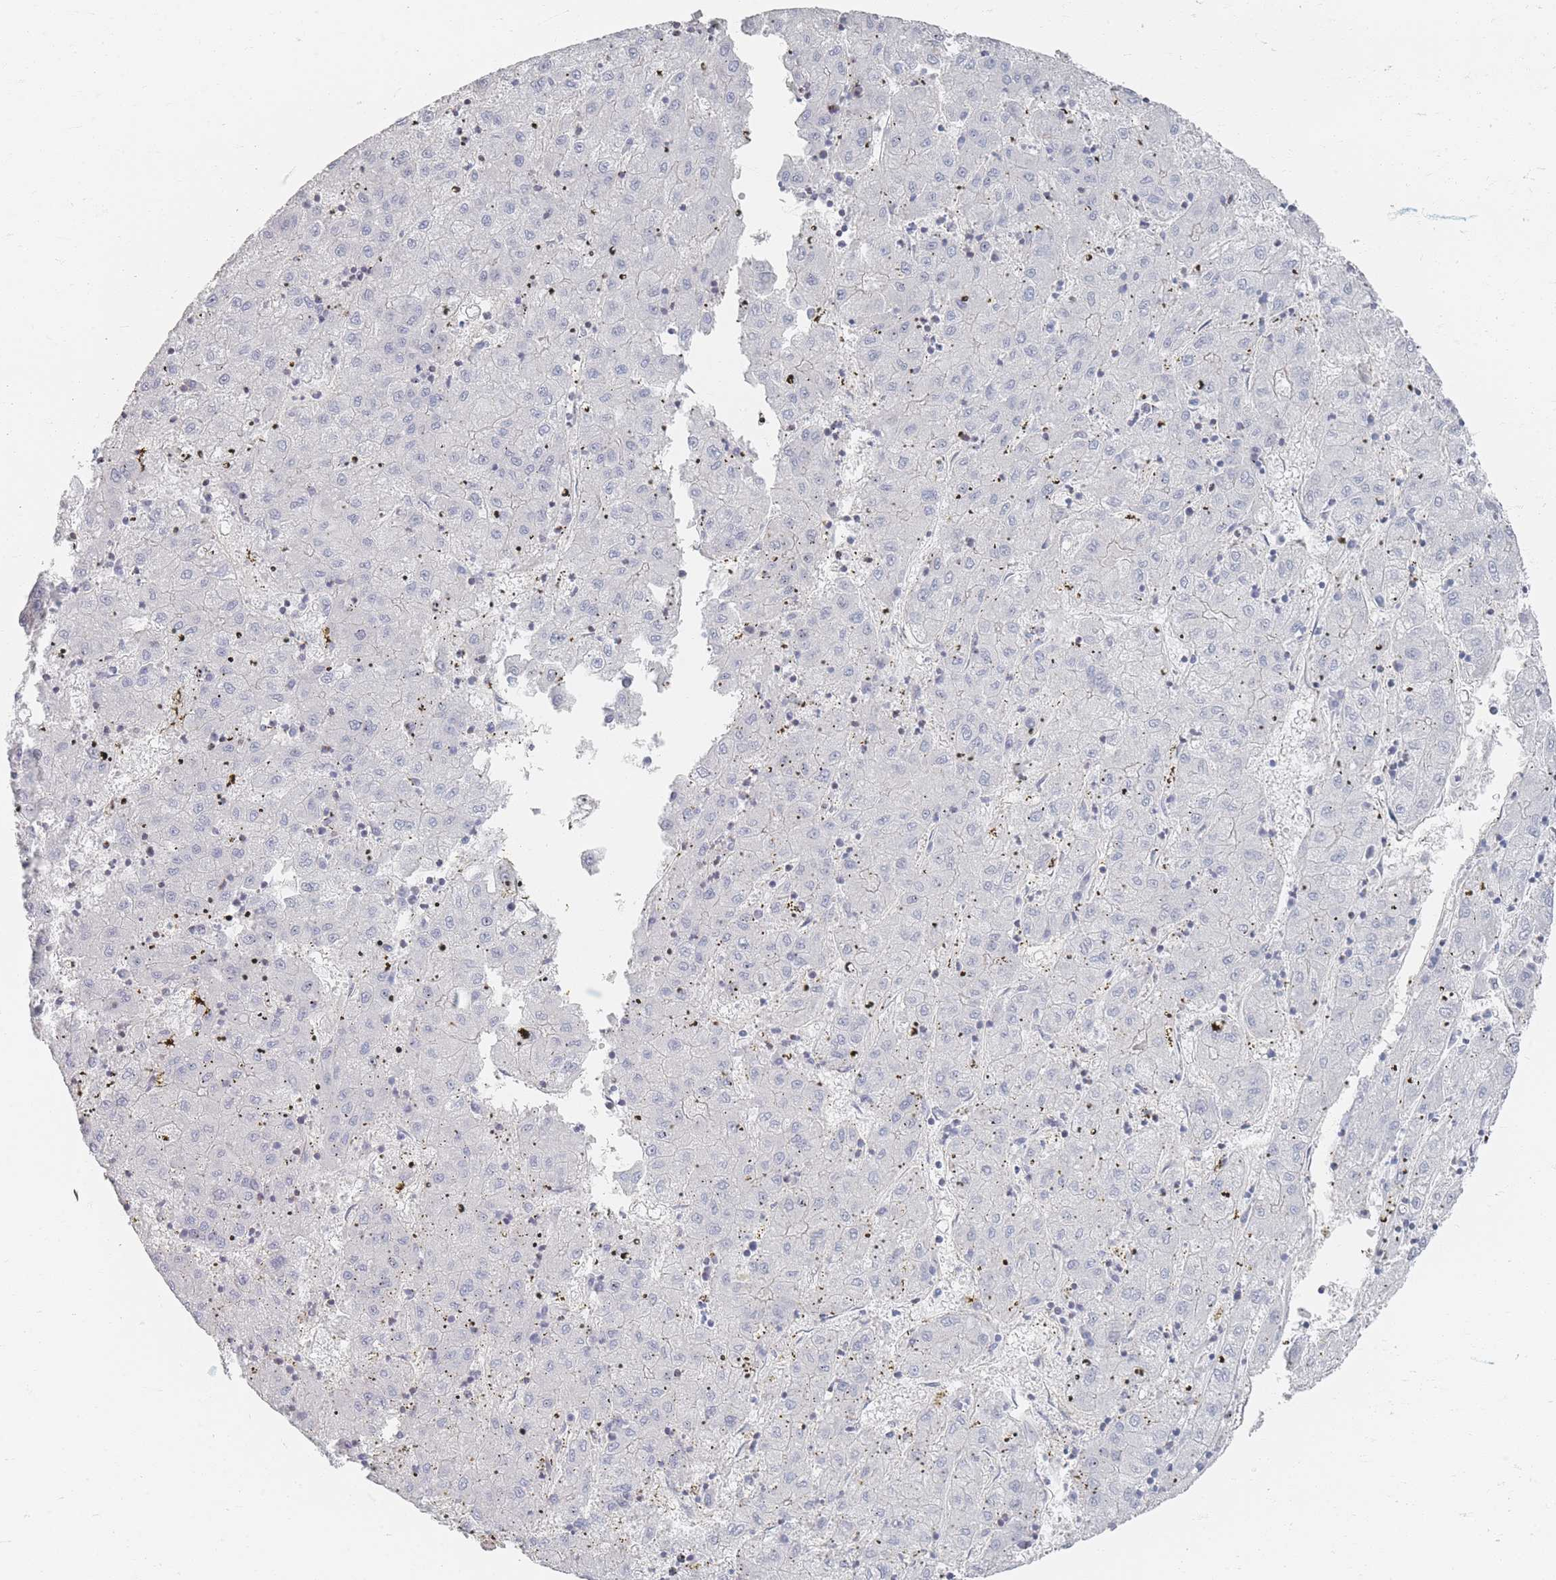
{"staining": {"intensity": "negative", "quantity": "none", "location": "none"}, "tissue": "liver cancer", "cell_type": "Tumor cells", "image_type": "cancer", "snomed": [{"axis": "morphology", "description": "Carcinoma, Hepatocellular, NOS"}, {"axis": "topography", "description": "Liver"}], "caption": "Tumor cells show no significant positivity in liver hepatocellular carcinoma.", "gene": "GNB1", "patient": {"sex": "male", "age": 72}}